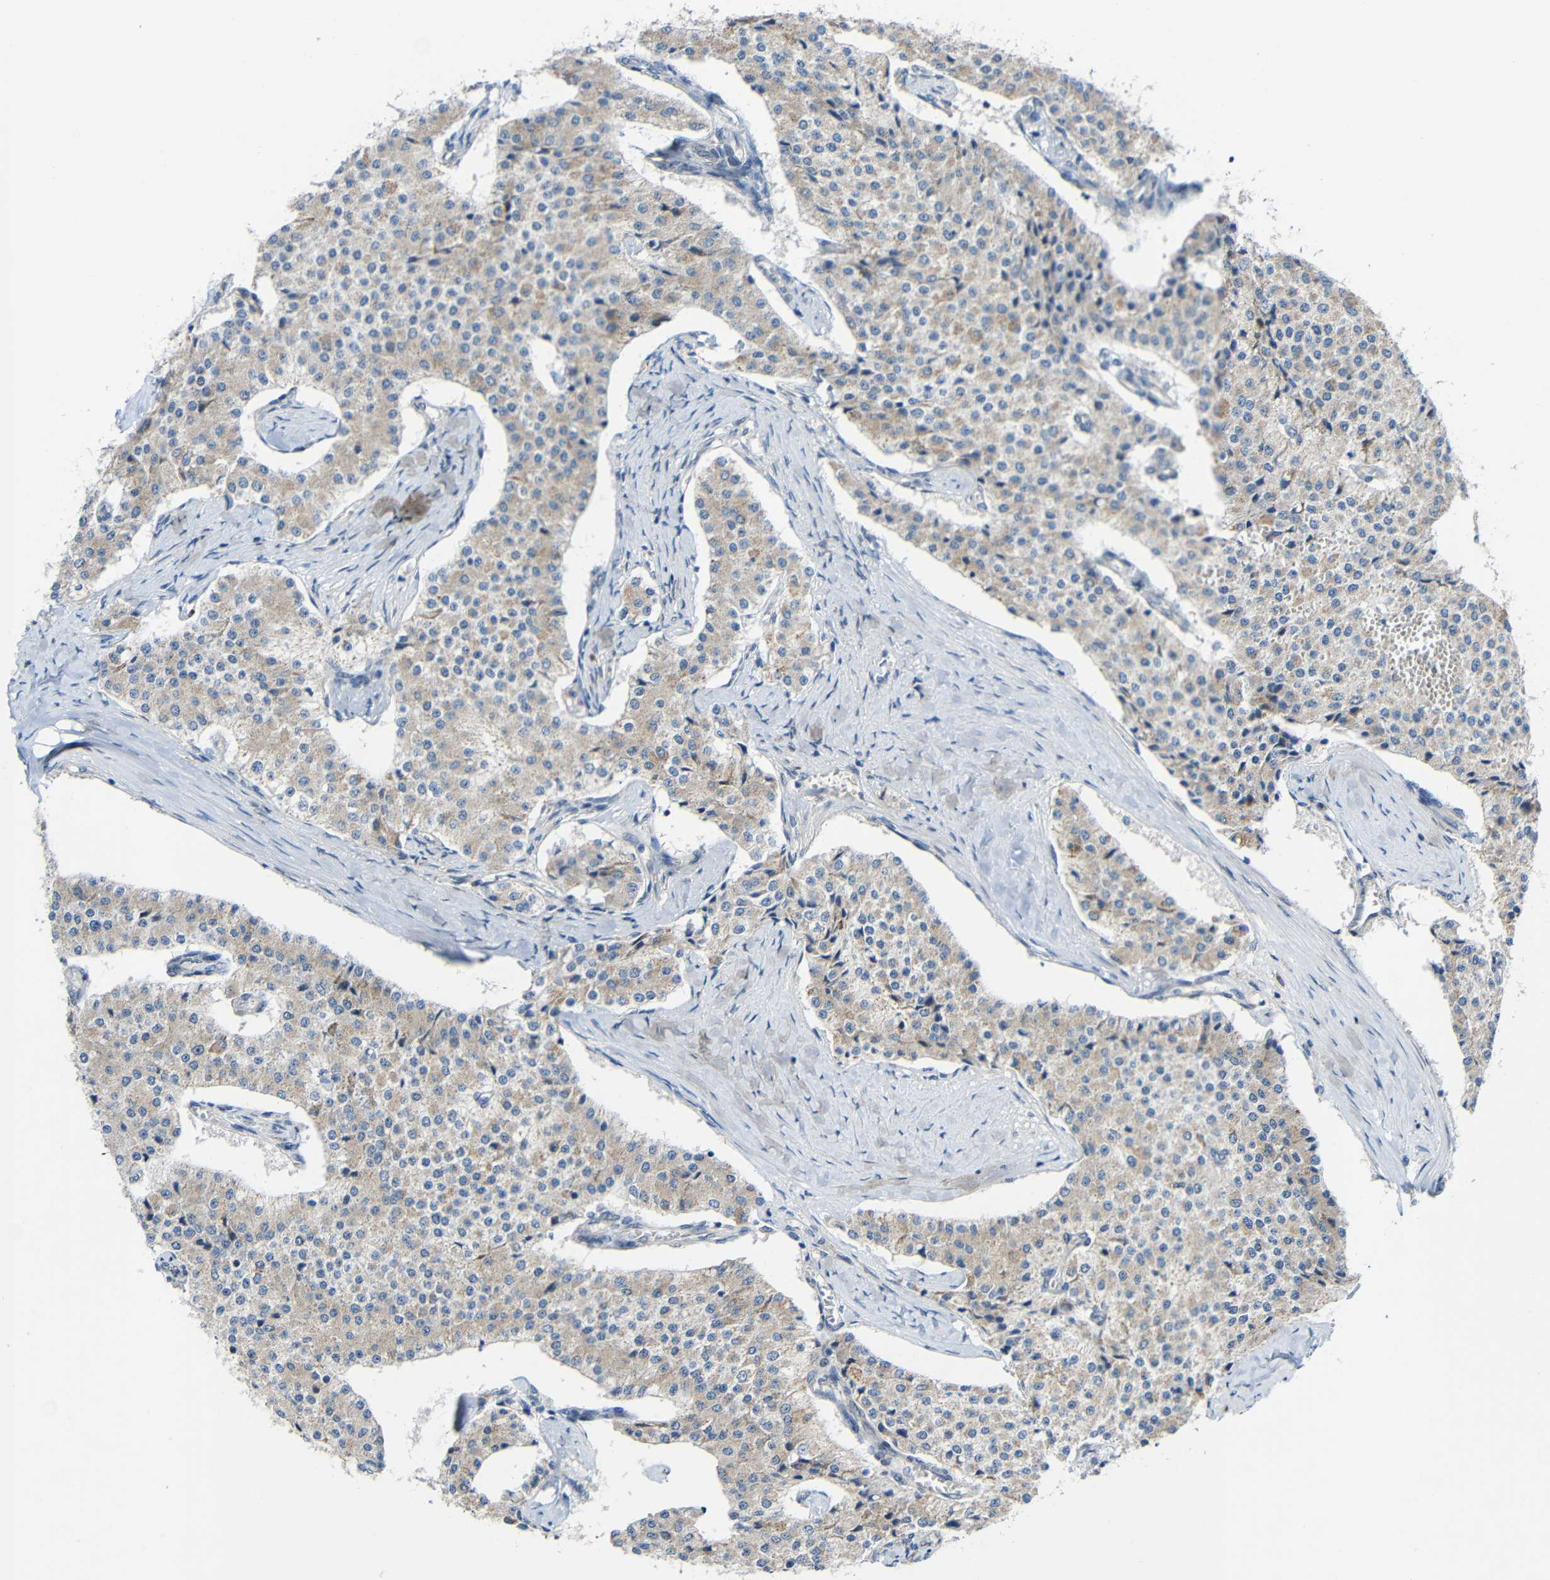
{"staining": {"intensity": "weak", "quantity": ">75%", "location": "cytoplasmic/membranous"}, "tissue": "carcinoid", "cell_type": "Tumor cells", "image_type": "cancer", "snomed": [{"axis": "morphology", "description": "Carcinoid, malignant, NOS"}, {"axis": "topography", "description": "Colon"}], "caption": "Brown immunohistochemical staining in carcinoid exhibits weak cytoplasmic/membranous expression in about >75% of tumor cells.", "gene": "TMEM25", "patient": {"sex": "female", "age": 52}}